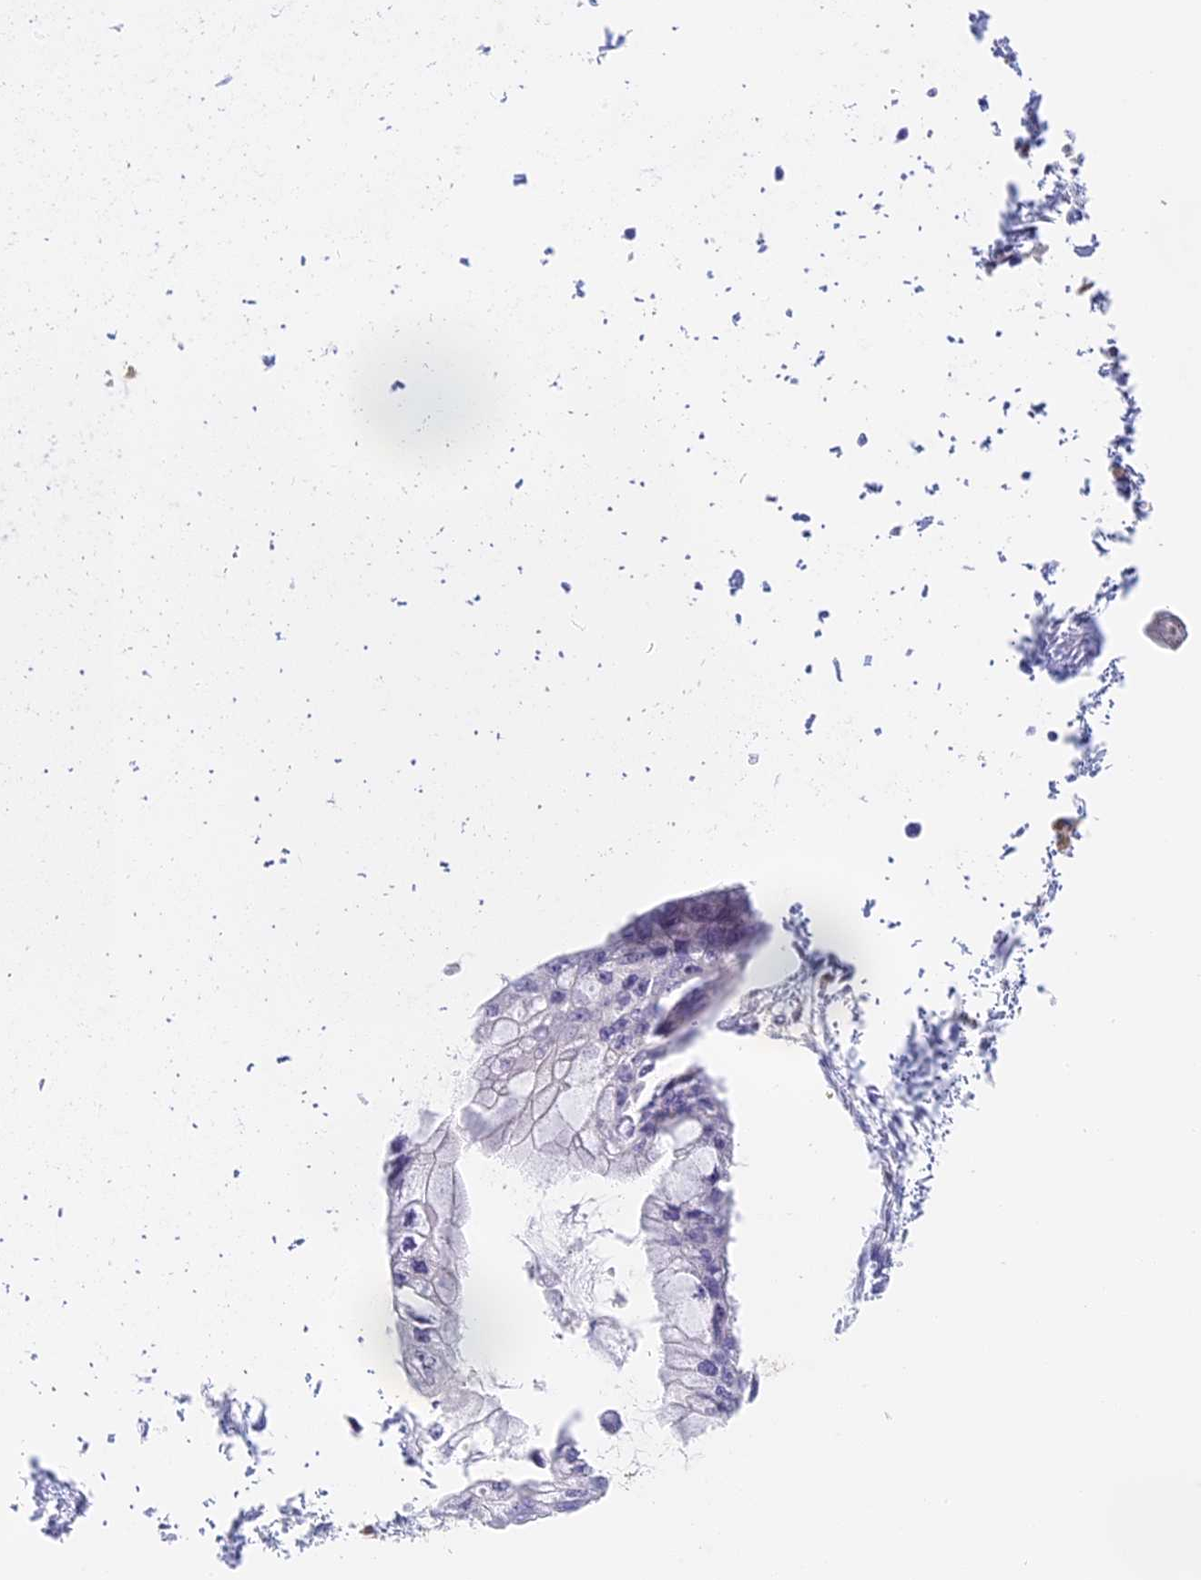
{"staining": {"intensity": "negative", "quantity": "none", "location": "none"}, "tissue": "pancreatic cancer", "cell_type": "Tumor cells", "image_type": "cancer", "snomed": [{"axis": "morphology", "description": "Adenocarcinoma, NOS"}, {"axis": "topography", "description": "Pancreas"}], "caption": "Tumor cells are negative for protein expression in human pancreatic cancer.", "gene": "NCF4", "patient": {"sex": "male", "age": 48}}